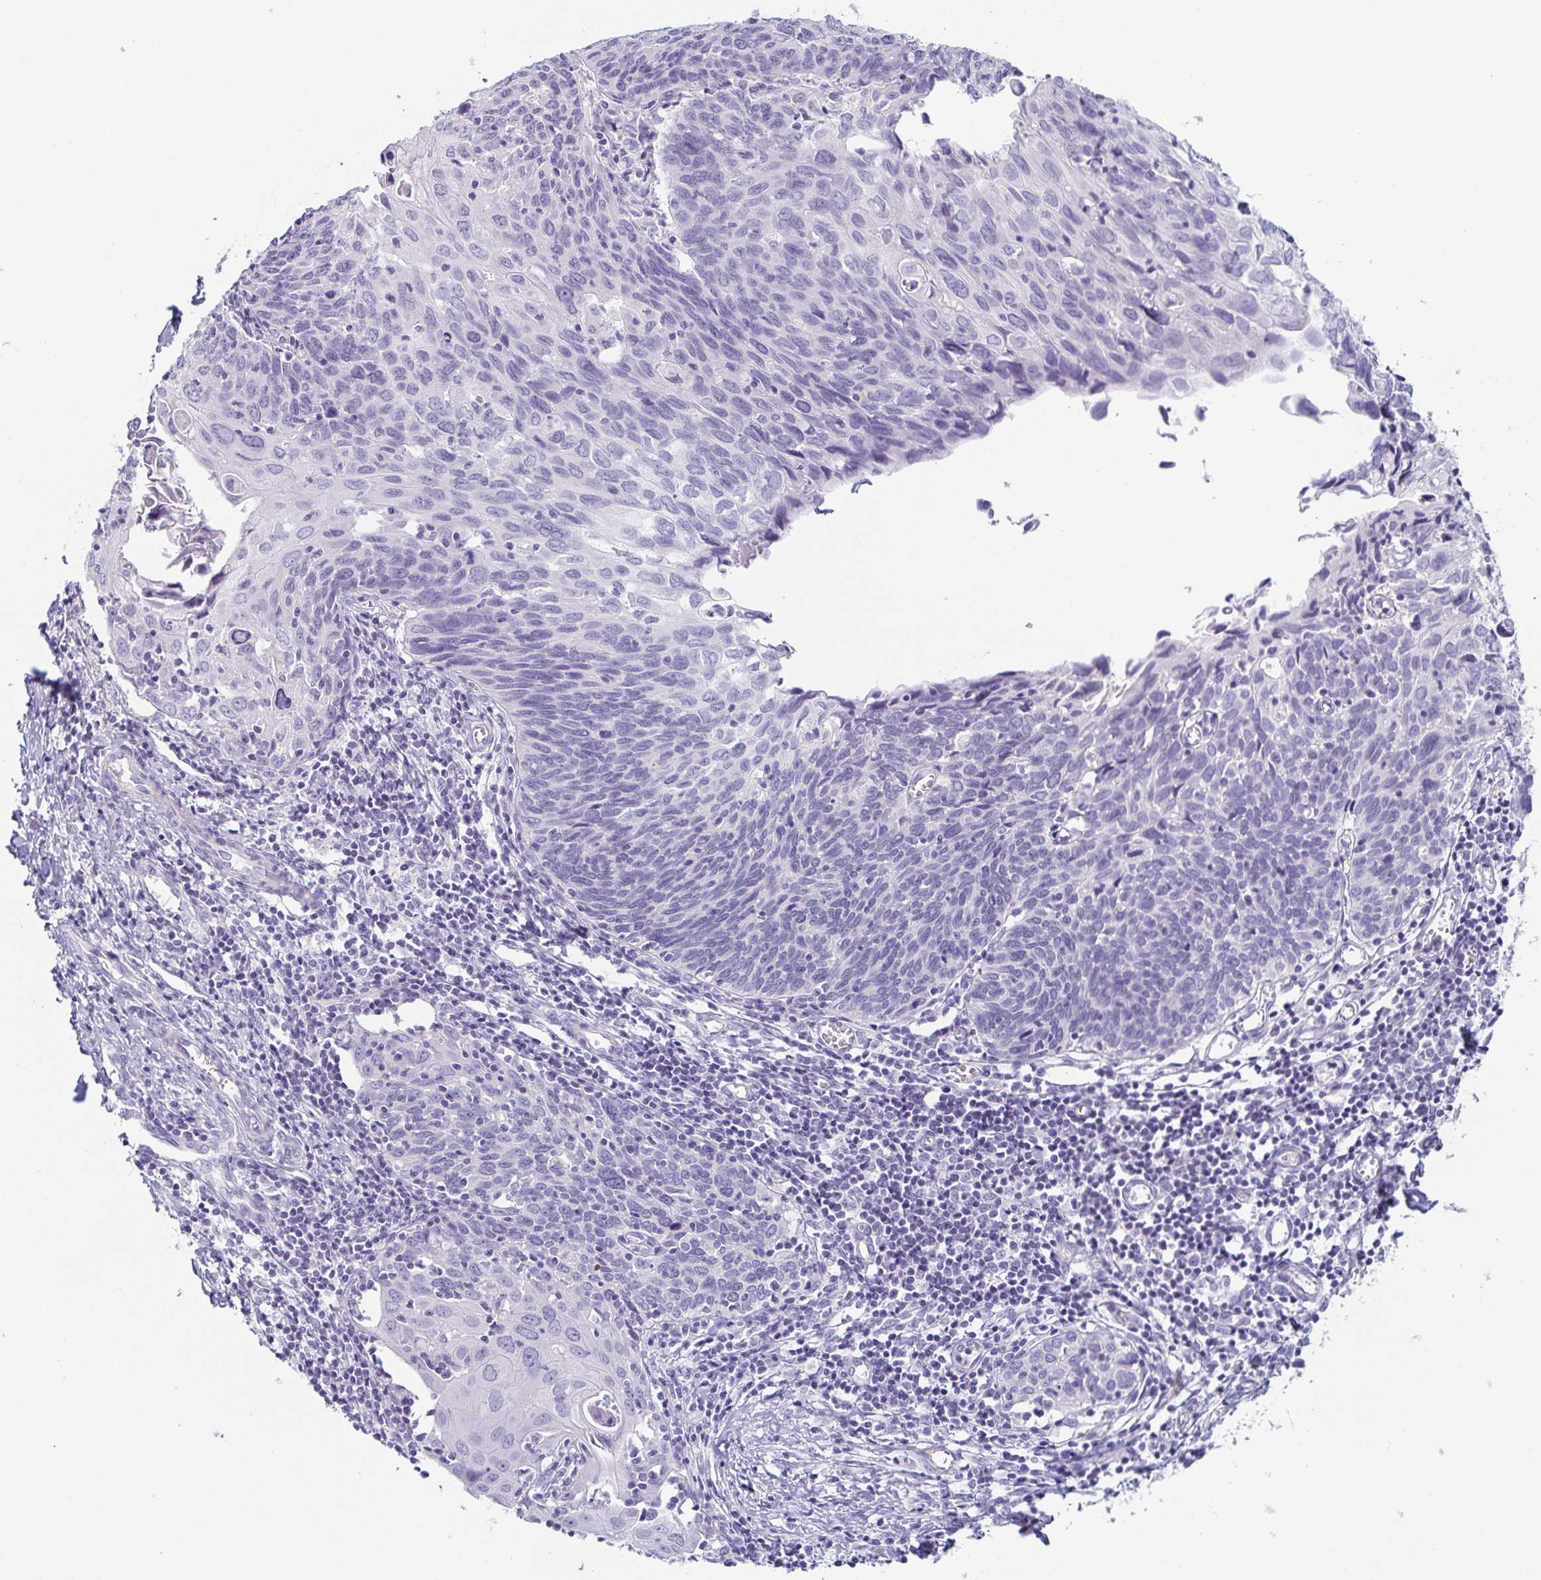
{"staining": {"intensity": "negative", "quantity": "none", "location": "none"}, "tissue": "cervical cancer", "cell_type": "Tumor cells", "image_type": "cancer", "snomed": [{"axis": "morphology", "description": "Squamous cell carcinoma, NOS"}, {"axis": "topography", "description": "Cervix"}], "caption": "Tumor cells show no significant protein expression in cervical cancer. (DAB immunohistochemistry, high magnification).", "gene": "PRR27", "patient": {"sex": "female", "age": 39}}